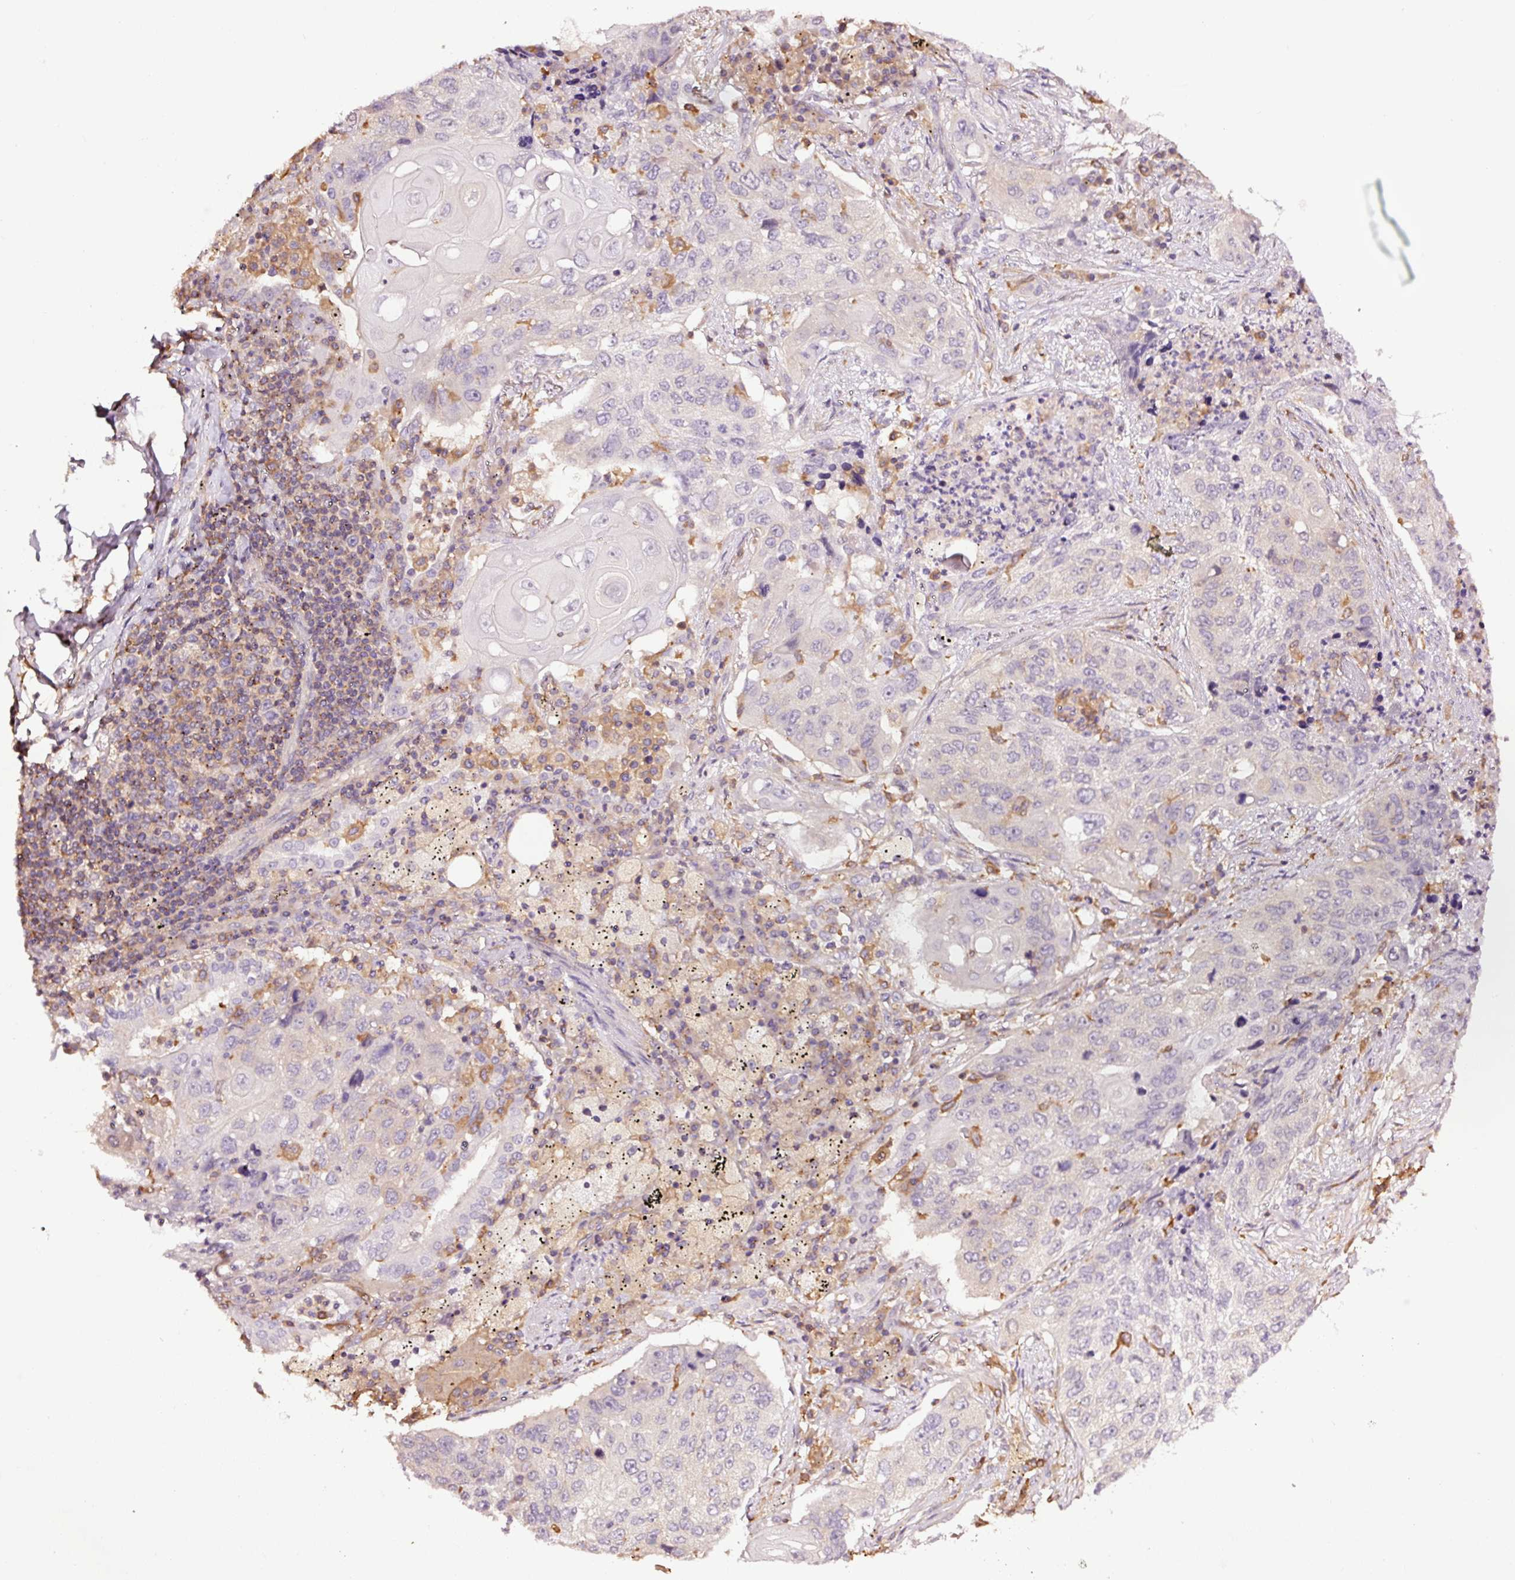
{"staining": {"intensity": "negative", "quantity": "none", "location": "none"}, "tissue": "lung cancer", "cell_type": "Tumor cells", "image_type": "cancer", "snomed": [{"axis": "morphology", "description": "Squamous cell carcinoma, NOS"}, {"axis": "topography", "description": "Lung"}], "caption": "Human lung squamous cell carcinoma stained for a protein using immunohistochemistry reveals no staining in tumor cells.", "gene": "METAP1", "patient": {"sex": "female", "age": 63}}